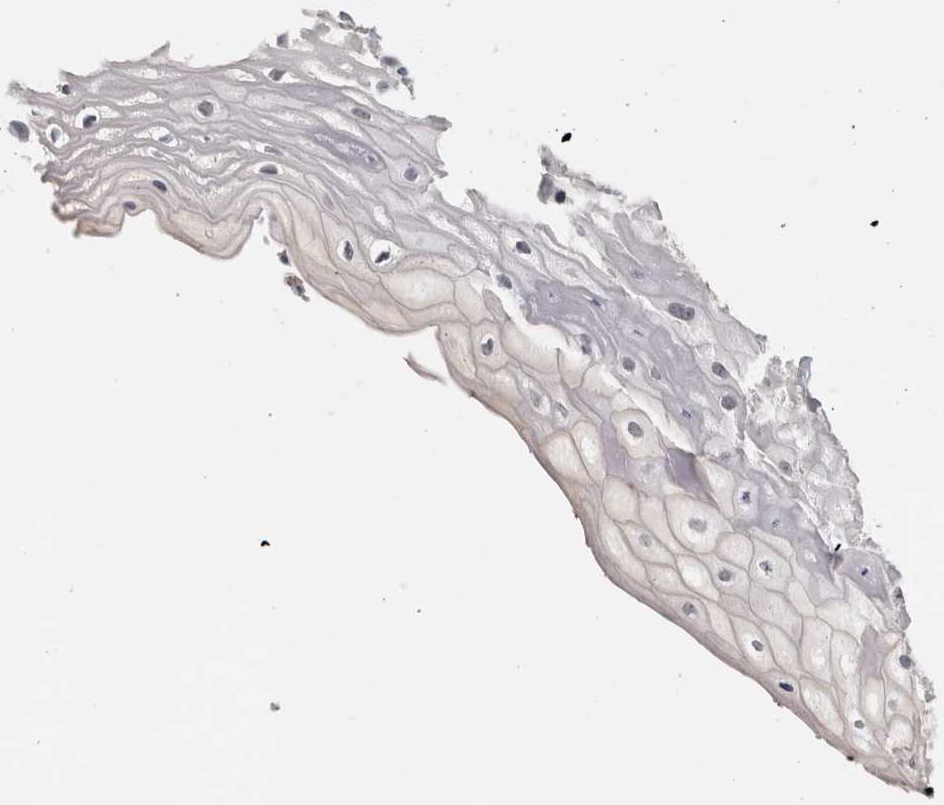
{"staining": {"intensity": "weak", "quantity": "25%-75%", "location": "nuclear"}, "tissue": "oral mucosa", "cell_type": "Squamous epithelial cells", "image_type": "normal", "snomed": [{"axis": "morphology", "description": "Normal tissue, NOS"}, {"axis": "topography", "description": "Oral tissue"}], "caption": "Immunohistochemical staining of unremarkable human oral mucosa displays 25%-75% levels of weak nuclear protein expression in approximately 25%-75% of squamous epithelial cells.", "gene": "ARID4B", "patient": {"sex": "female", "age": 76}}